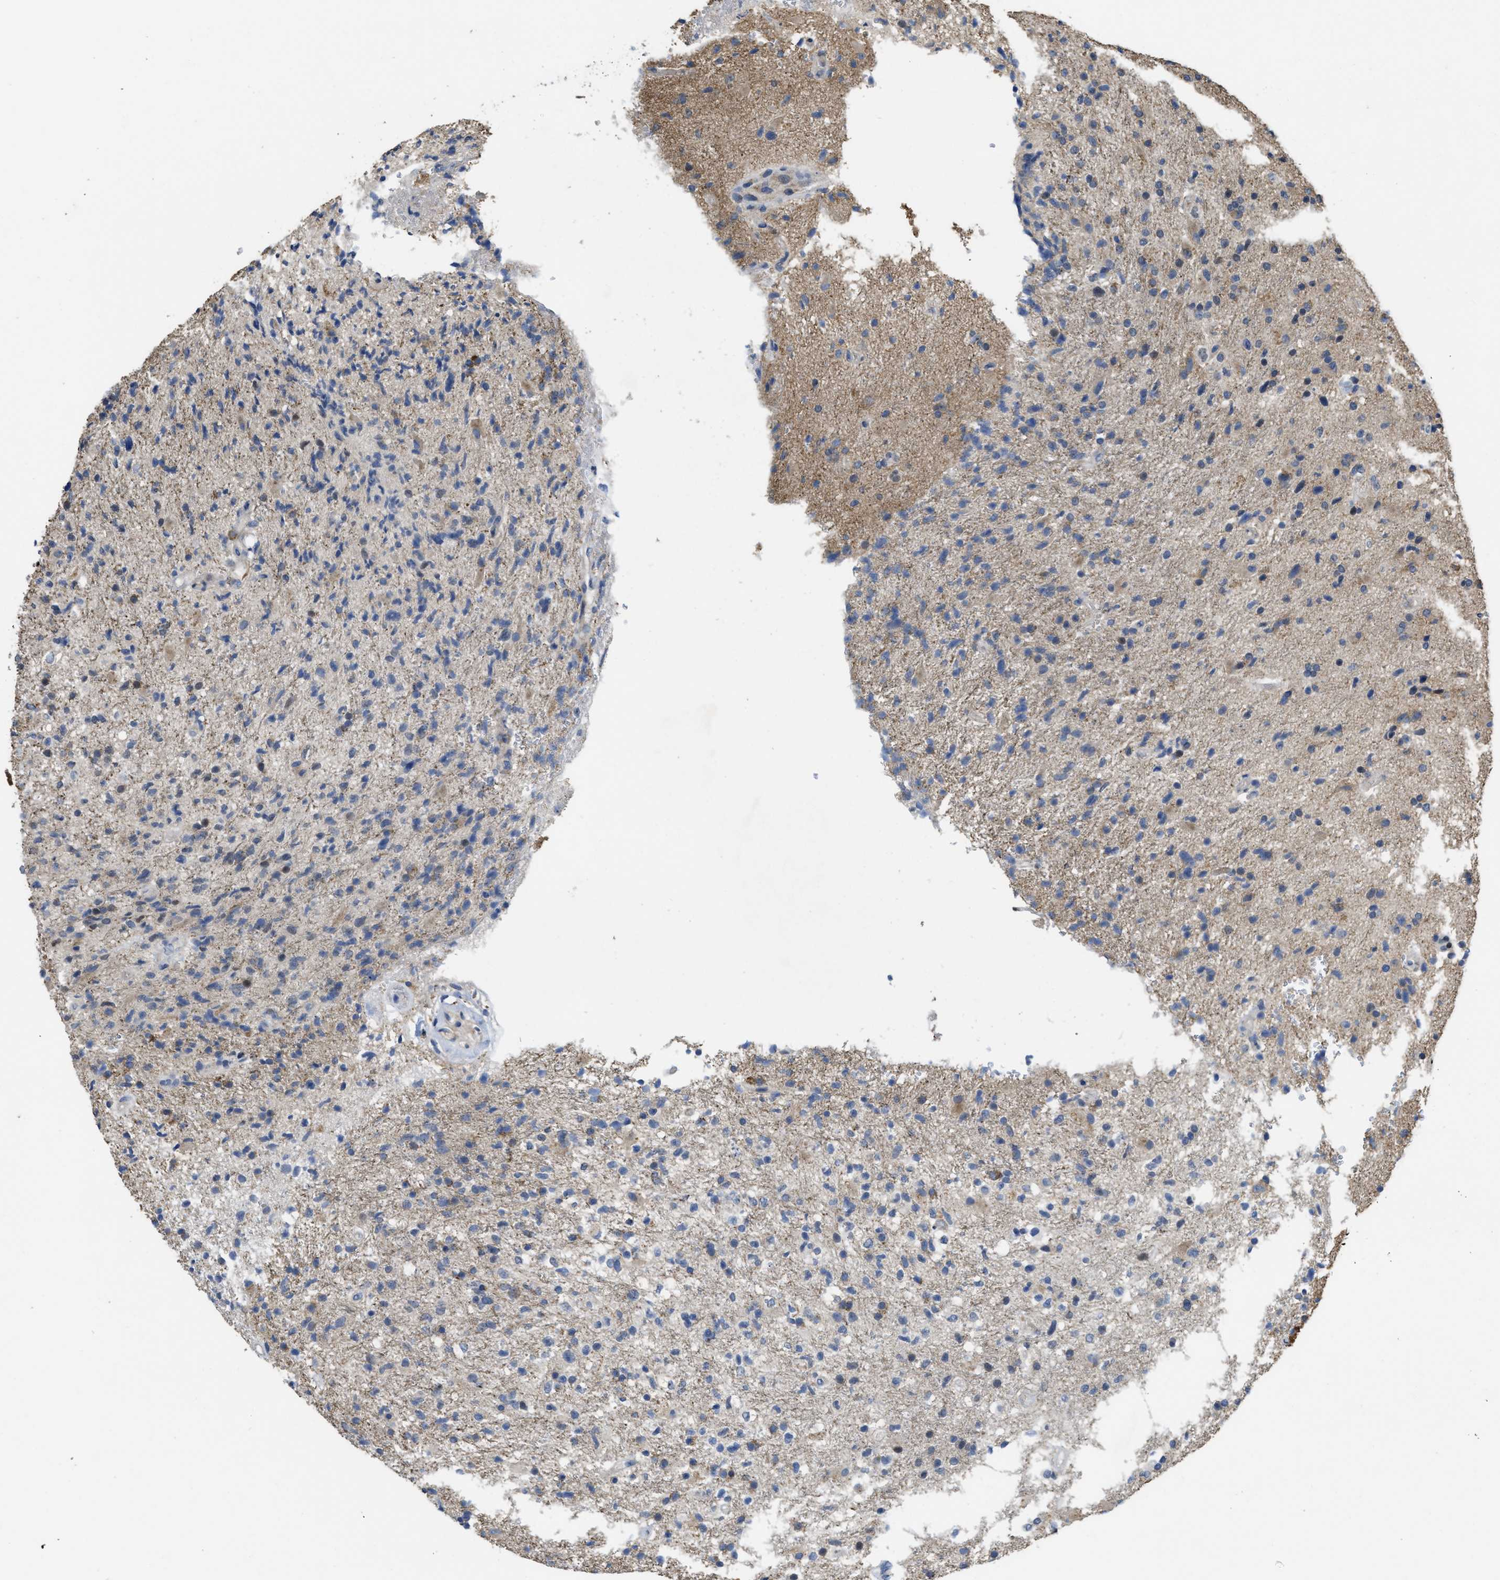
{"staining": {"intensity": "negative", "quantity": "none", "location": "none"}, "tissue": "glioma", "cell_type": "Tumor cells", "image_type": "cancer", "snomed": [{"axis": "morphology", "description": "Glioma, malignant, High grade"}, {"axis": "topography", "description": "Brain"}], "caption": "IHC of glioma exhibits no staining in tumor cells. (DAB (3,3'-diaminobenzidine) IHC with hematoxylin counter stain).", "gene": "CDPF1", "patient": {"sex": "male", "age": 72}}